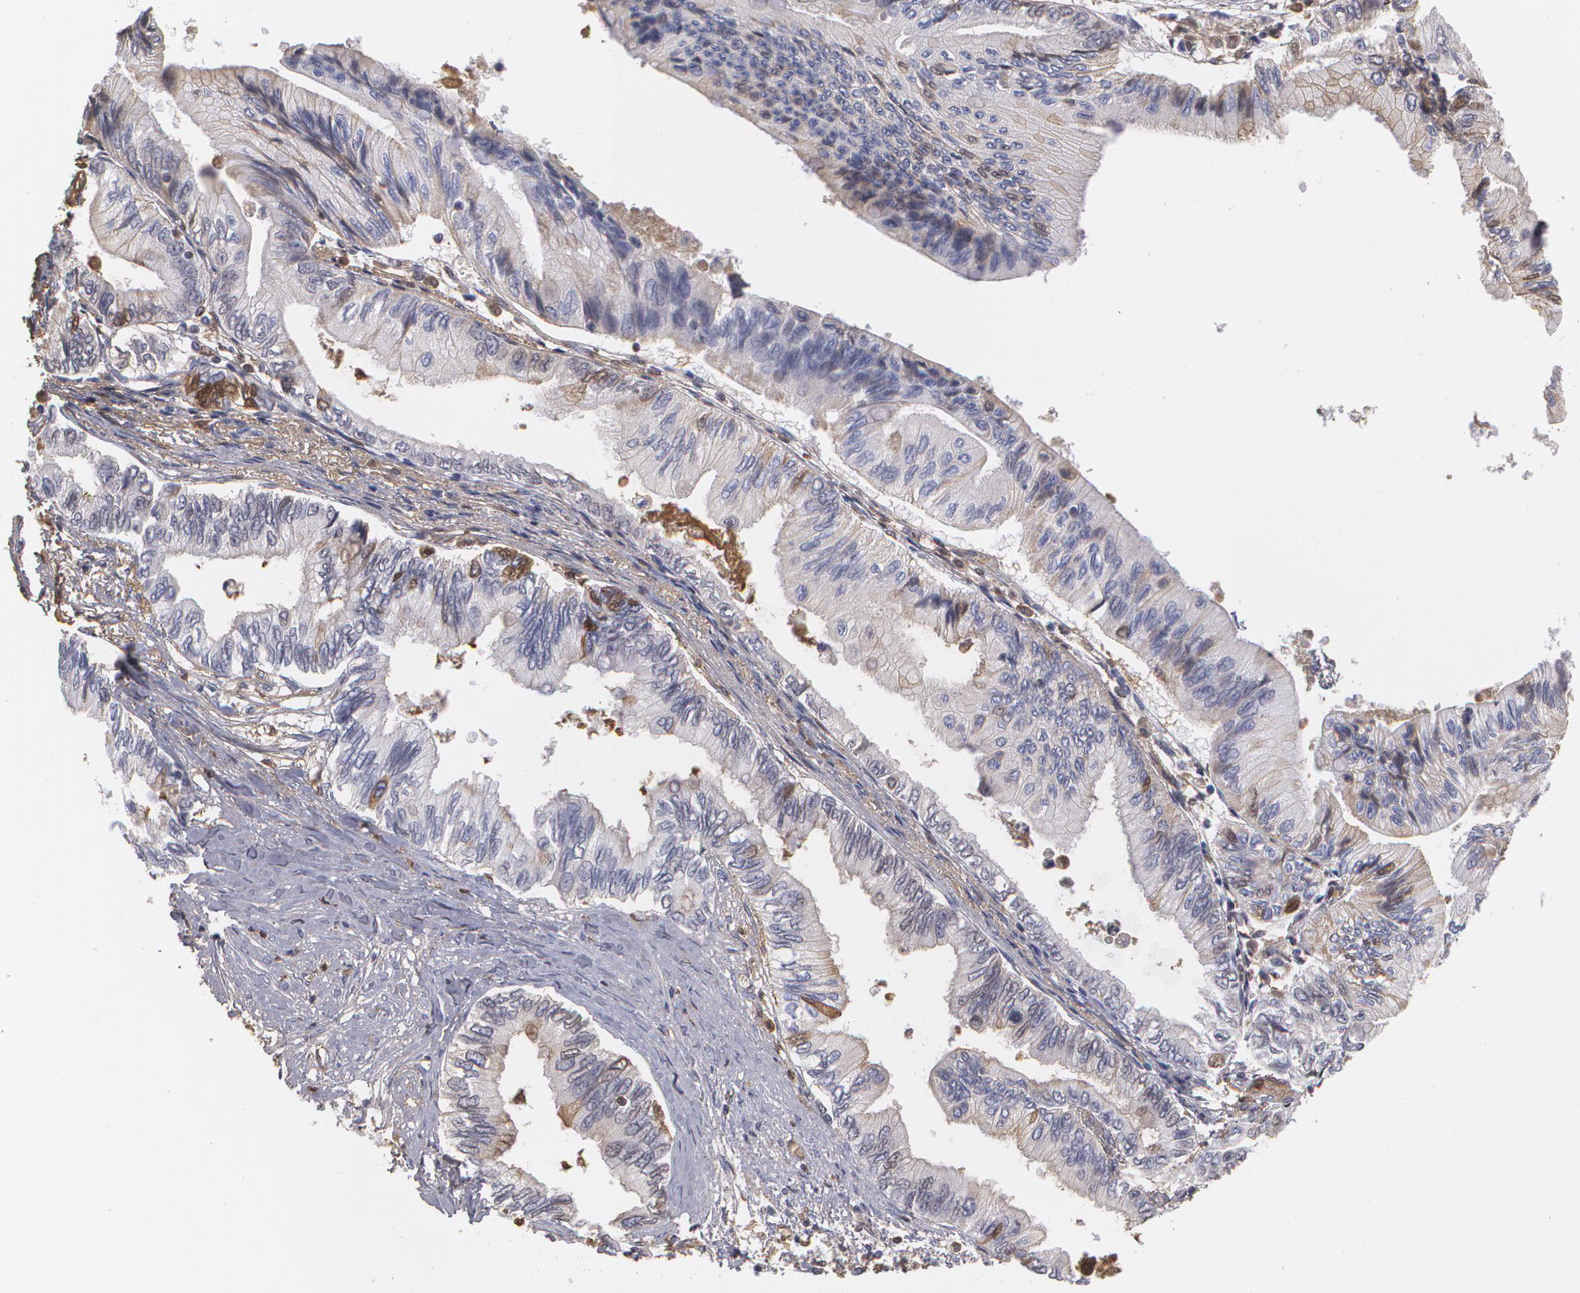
{"staining": {"intensity": "weak", "quantity": "<25%", "location": "cytoplasmic/membranous,nuclear"}, "tissue": "pancreatic cancer", "cell_type": "Tumor cells", "image_type": "cancer", "snomed": [{"axis": "morphology", "description": "Adenocarcinoma, NOS"}, {"axis": "topography", "description": "Pancreas"}], "caption": "Pancreatic adenocarcinoma was stained to show a protein in brown. There is no significant staining in tumor cells. Nuclei are stained in blue.", "gene": "SERPINA1", "patient": {"sex": "female", "age": 66}}